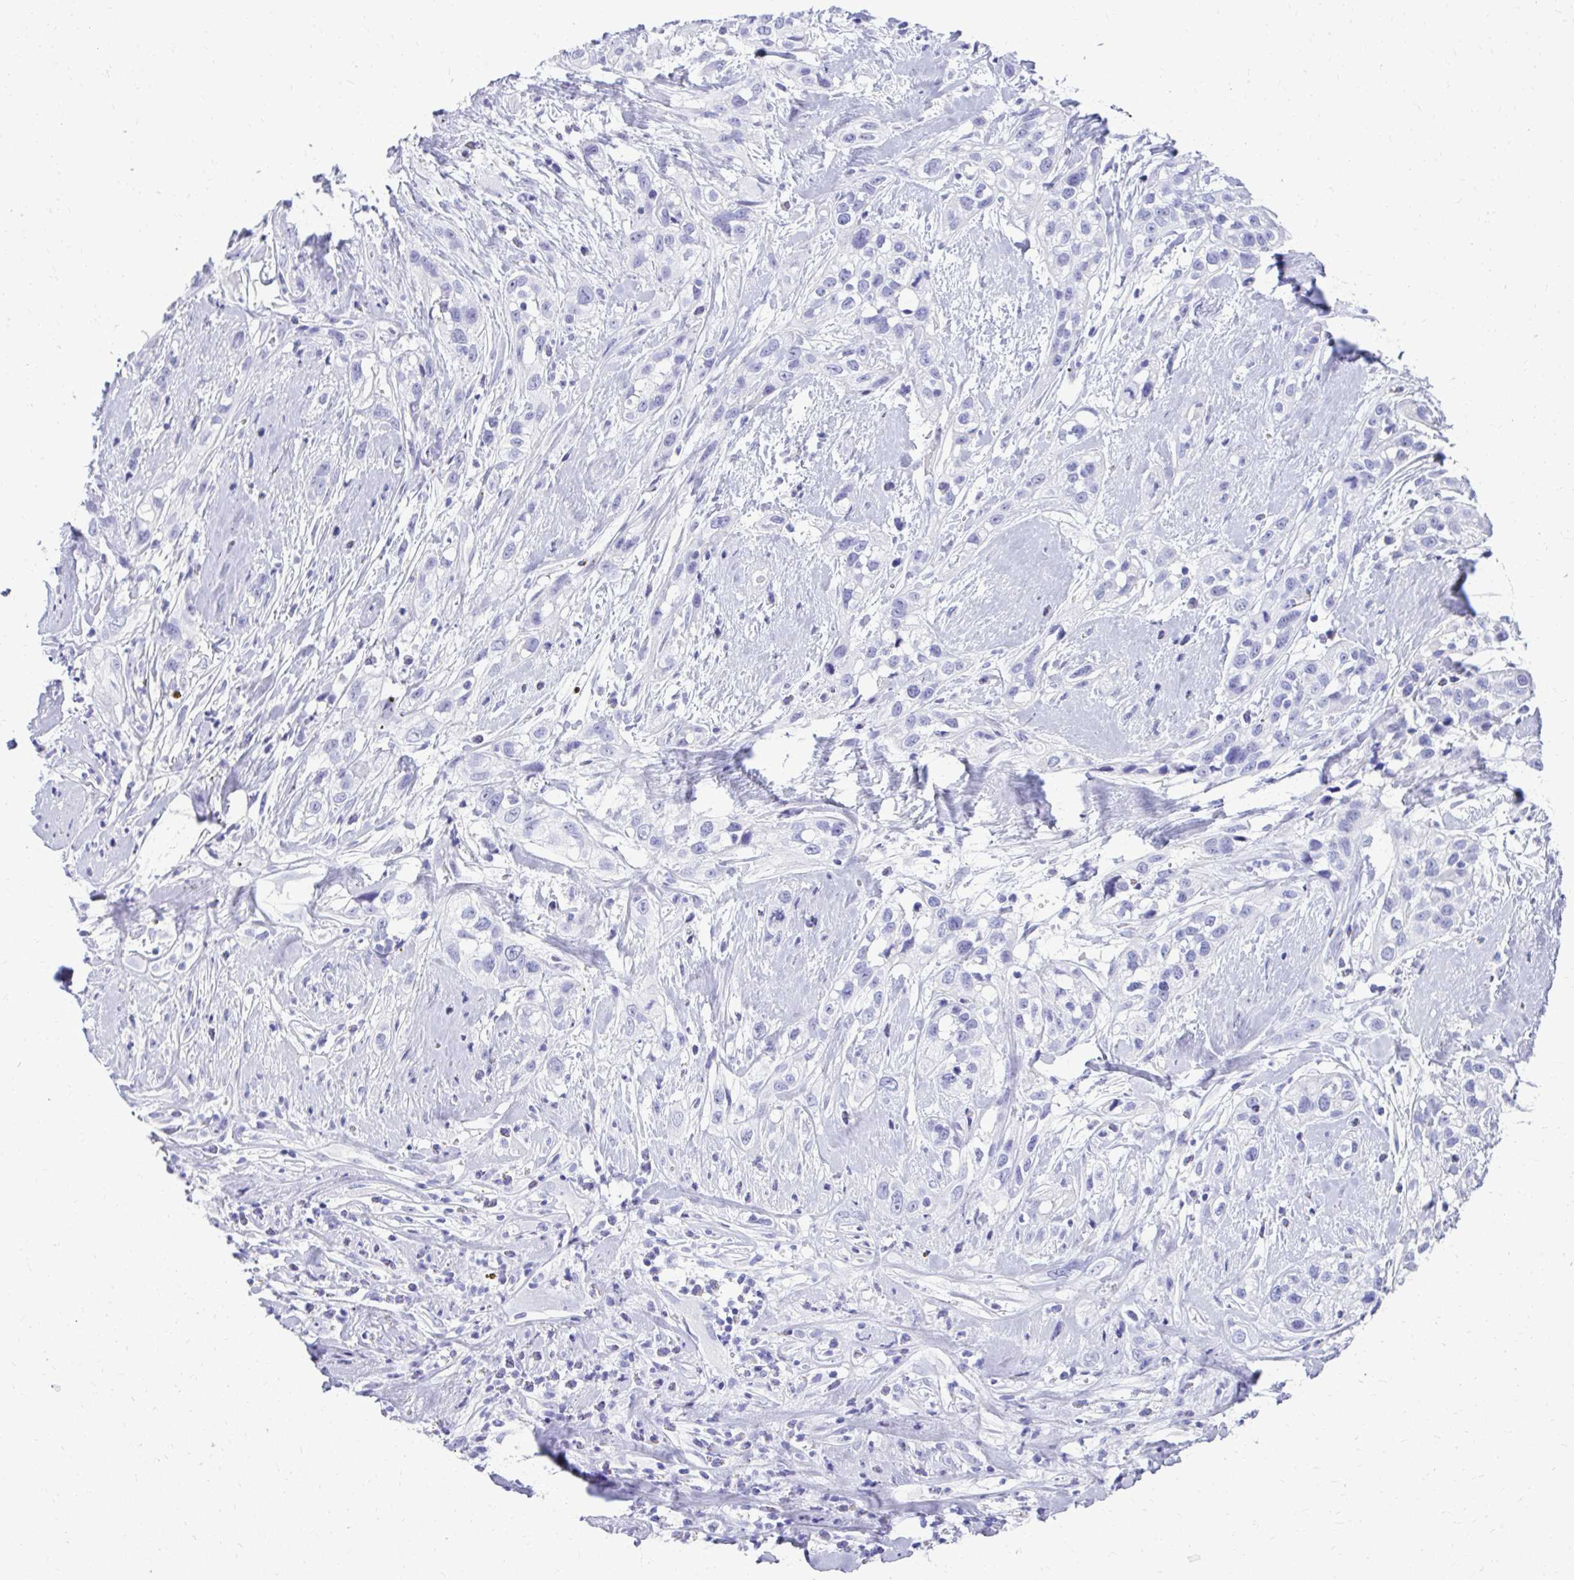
{"staining": {"intensity": "negative", "quantity": "none", "location": "none"}, "tissue": "skin cancer", "cell_type": "Tumor cells", "image_type": "cancer", "snomed": [{"axis": "morphology", "description": "Squamous cell carcinoma, NOS"}, {"axis": "topography", "description": "Skin"}], "caption": "Immunohistochemistry of skin squamous cell carcinoma displays no staining in tumor cells. (Stains: DAB (3,3'-diaminobenzidine) immunohistochemistry with hematoxylin counter stain, Microscopy: brightfield microscopy at high magnification).", "gene": "RALYL", "patient": {"sex": "male", "age": 82}}